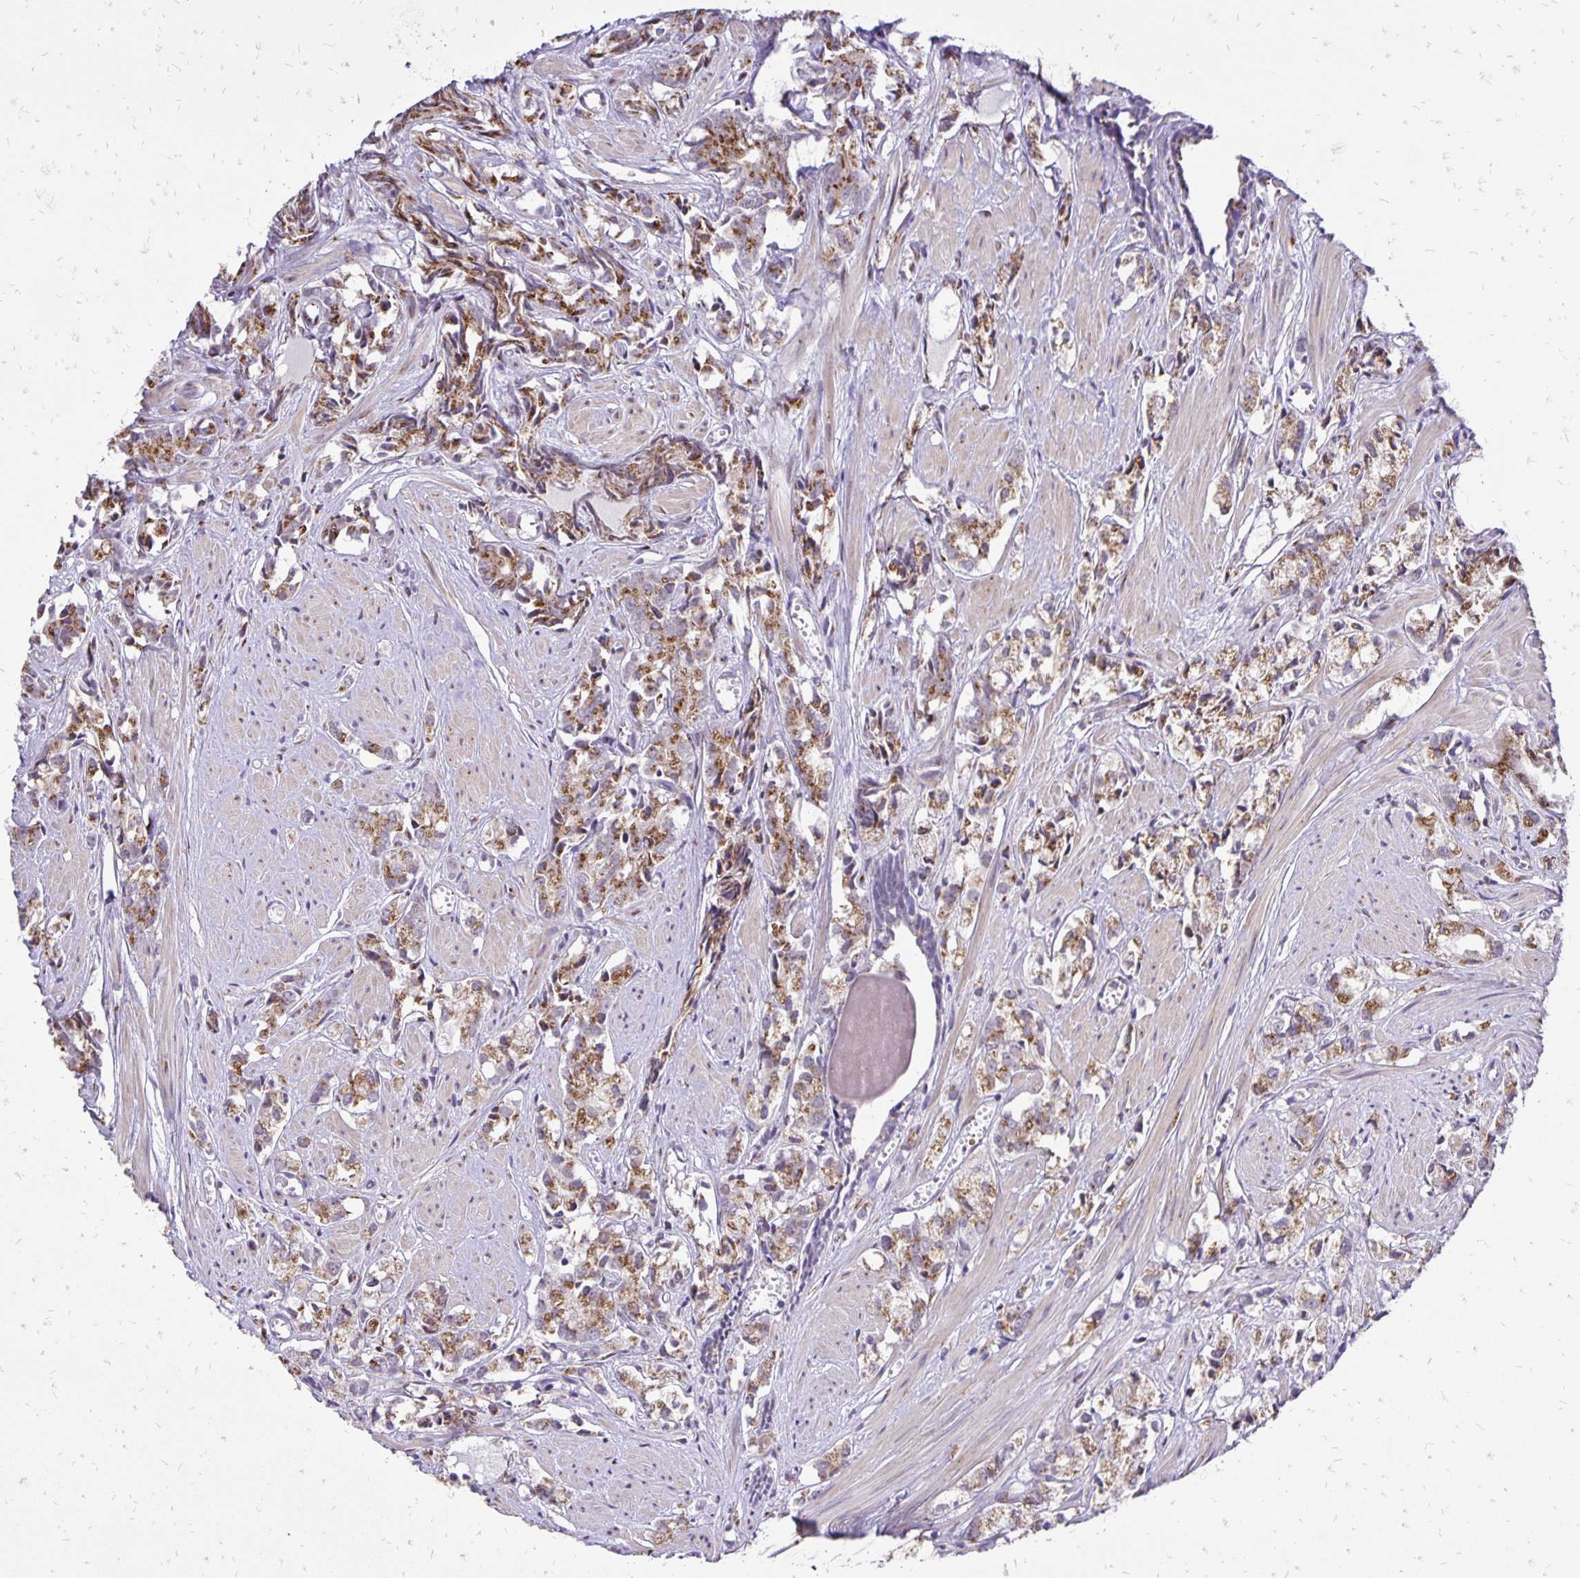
{"staining": {"intensity": "moderate", "quantity": ">75%", "location": "cytoplasmic/membranous"}, "tissue": "prostate cancer", "cell_type": "Tumor cells", "image_type": "cancer", "snomed": [{"axis": "morphology", "description": "Adenocarcinoma, High grade"}, {"axis": "topography", "description": "Prostate"}], "caption": "This is an image of immunohistochemistry staining of high-grade adenocarcinoma (prostate), which shows moderate staining in the cytoplasmic/membranous of tumor cells.", "gene": "GOLGA5", "patient": {"sex": "male", "age": 58}}